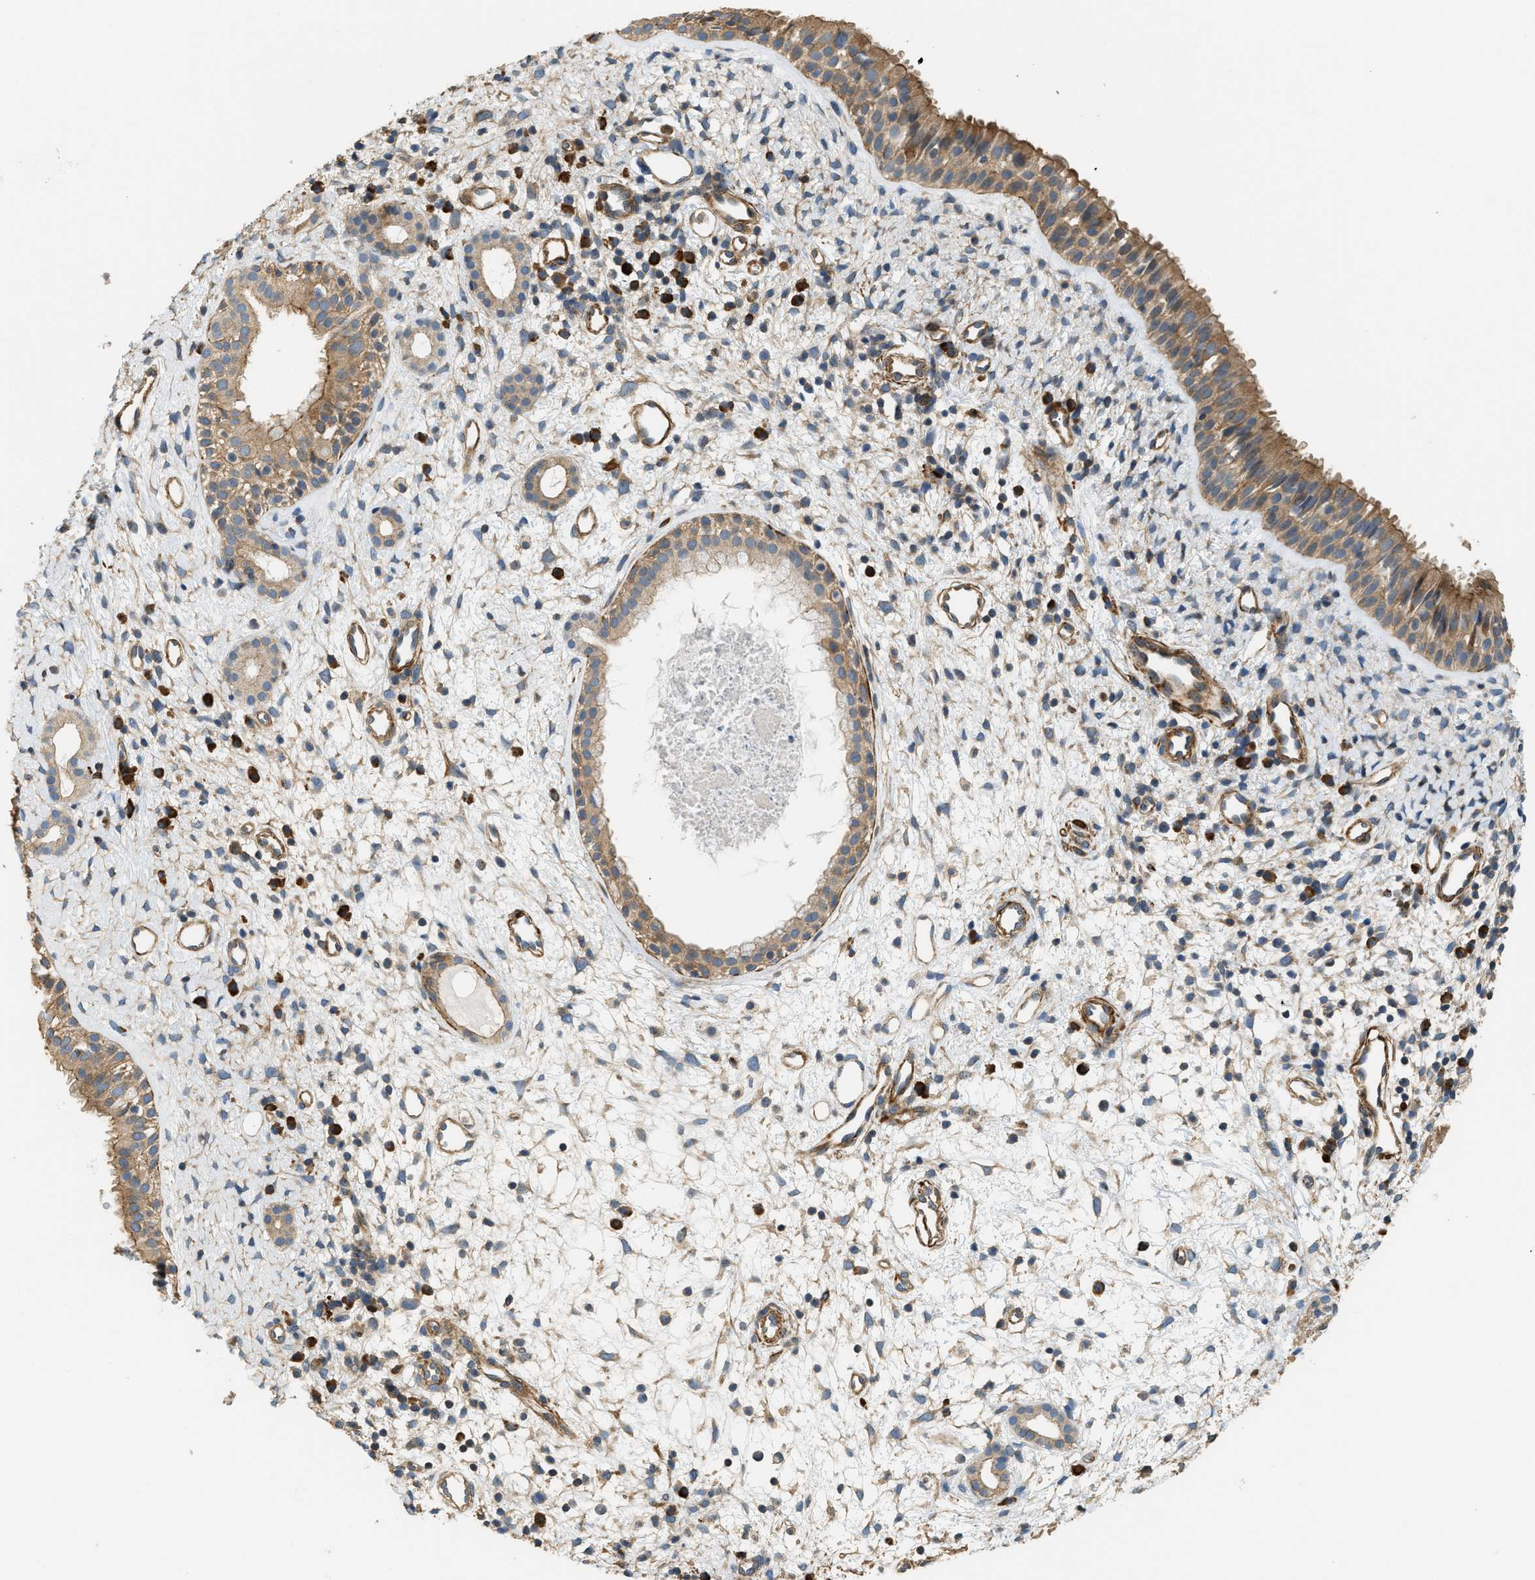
{"staining": {"intensity": "moderate", "quantity": ">75%", "location": "cytoplasmic/membranous"}, "tissue": "nasopharynx", "cell_type": "Respiratory epithelial cells", "image_type": "normal", "snomed": [{"axis": "morphology", "description": "Normal tissue, NOS"}, {"axis": "topography", "description": "Nasopharynx"}], "caption": "Immunohistochemistry micrograph of normal nasopharynx stained for a protein (brown), which exhibits medium levels of moderate cytoplasmic/membranous staining in about >75% of respiratory epithelial cells.", "gene": "BTN3A2", "patient": {"sex": "male", "age": 22}}